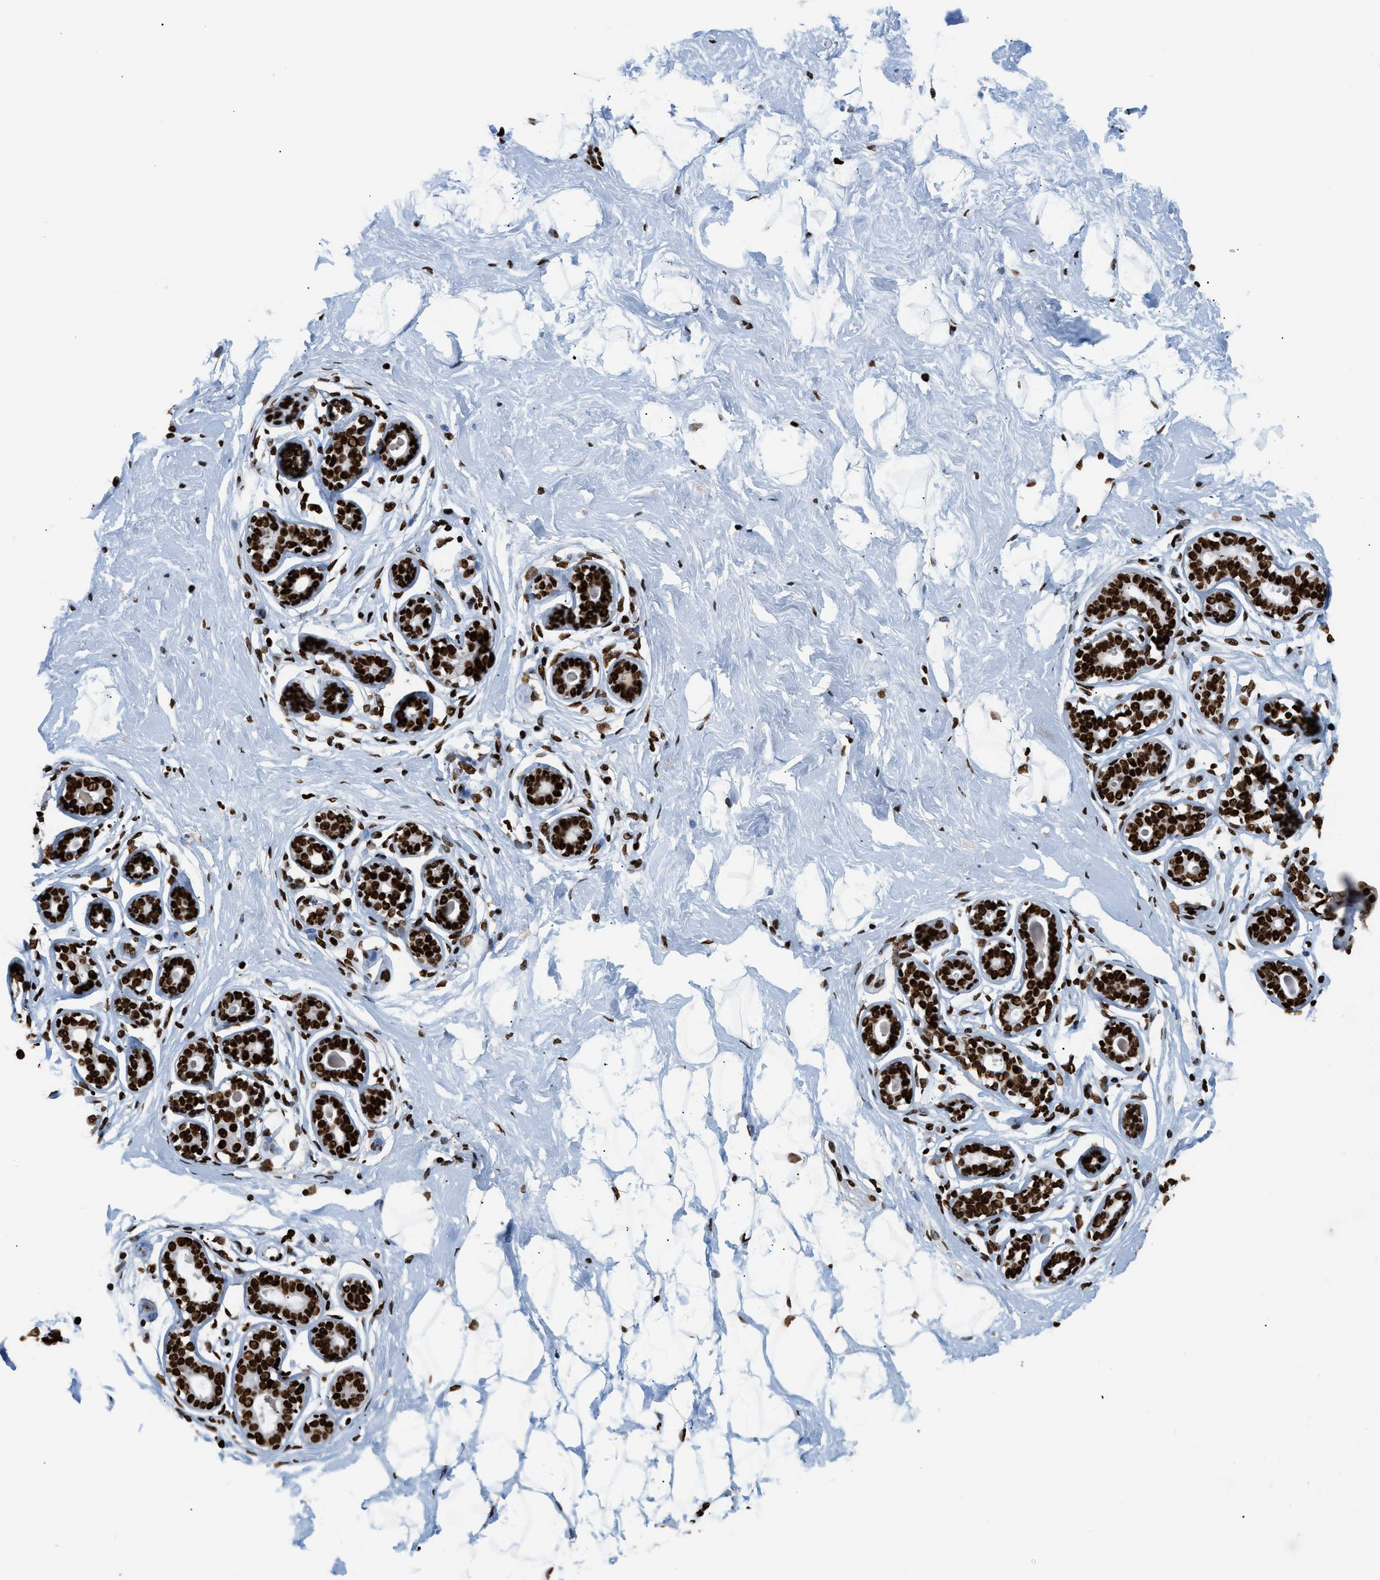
{"staining": {"intensity": "strong", "quantity": "25%-75%", "location": "nuclear"}, "tissue": "breast", "cell_type": "Adipocytes", "image_type": "normal", "snomed": [{"axis": "morphology", "description": "Normal tissue, NOS"}, {"axis": "topography", "description": "Breast"}], "caption": "An IHC image of benign tissue is shown. Protein staining in brown shows strong nuclear positivity in breast within adipocytes. Immunohistochemistry (ihc) stains the protein of interest in brown and the nuclei are stained blue.", "gene": "HNRNPM", "patient": {"sex": "female", "age": 23}}